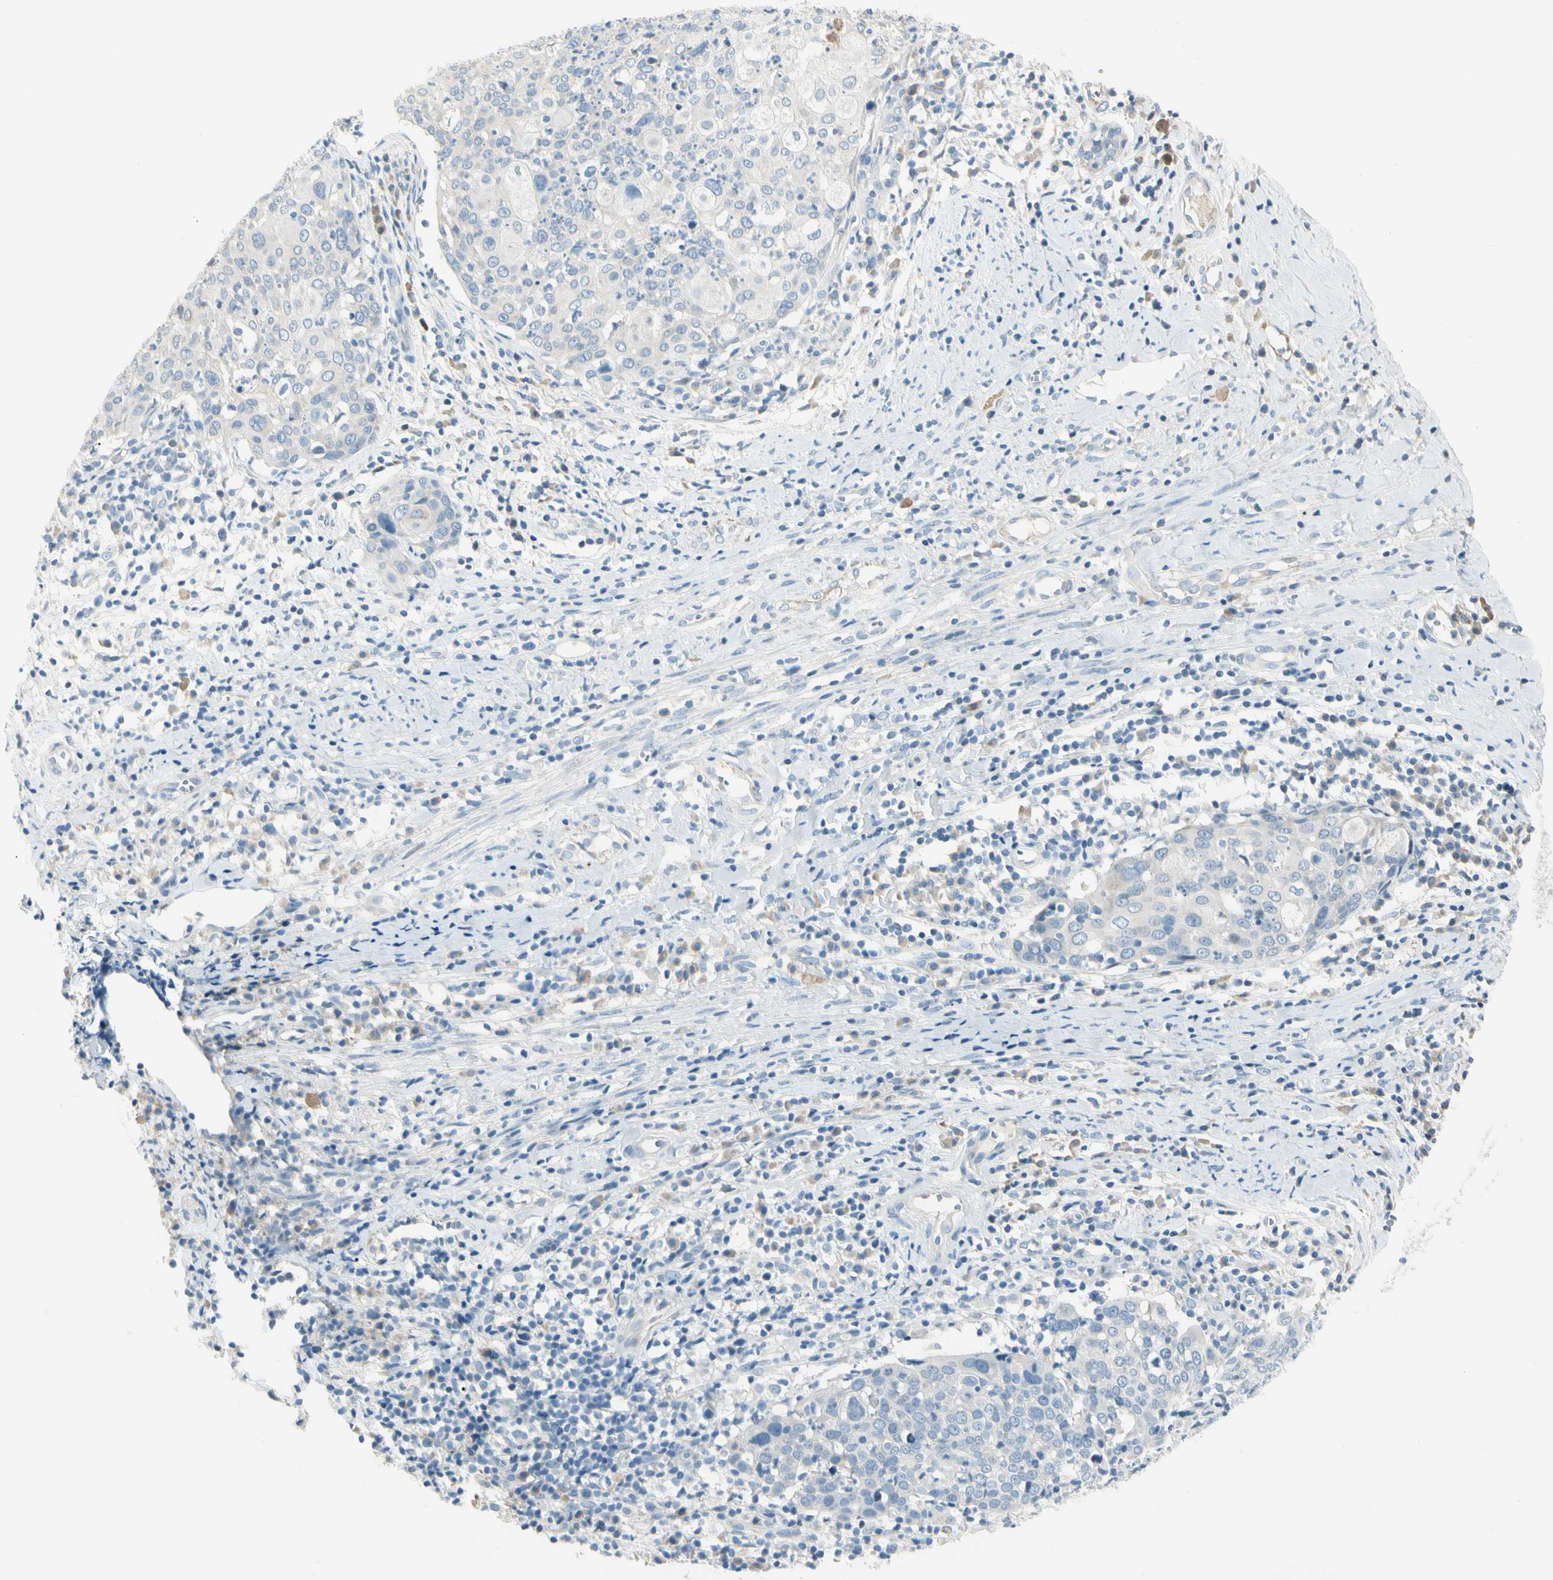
{"staining": {"intensity": "negative", "quantity": "none", "location": "none"}, "tissue": "cervical cancer", "cell_type": "Tumor cells", "image_type": "cancer", "snomed": [{"axis": "morphology", "description": "Squamous cell carcinoma, NOS"}, {"axis": "topography", "description": "Cervix"}], "caption": "DAB immunohistochemical staining of human squamous cell carcinoma (cervical) shows no significant positivity in tumor cells.", "gene": "SLC6A15", "patient": {"sex": "female", "age": 40}}